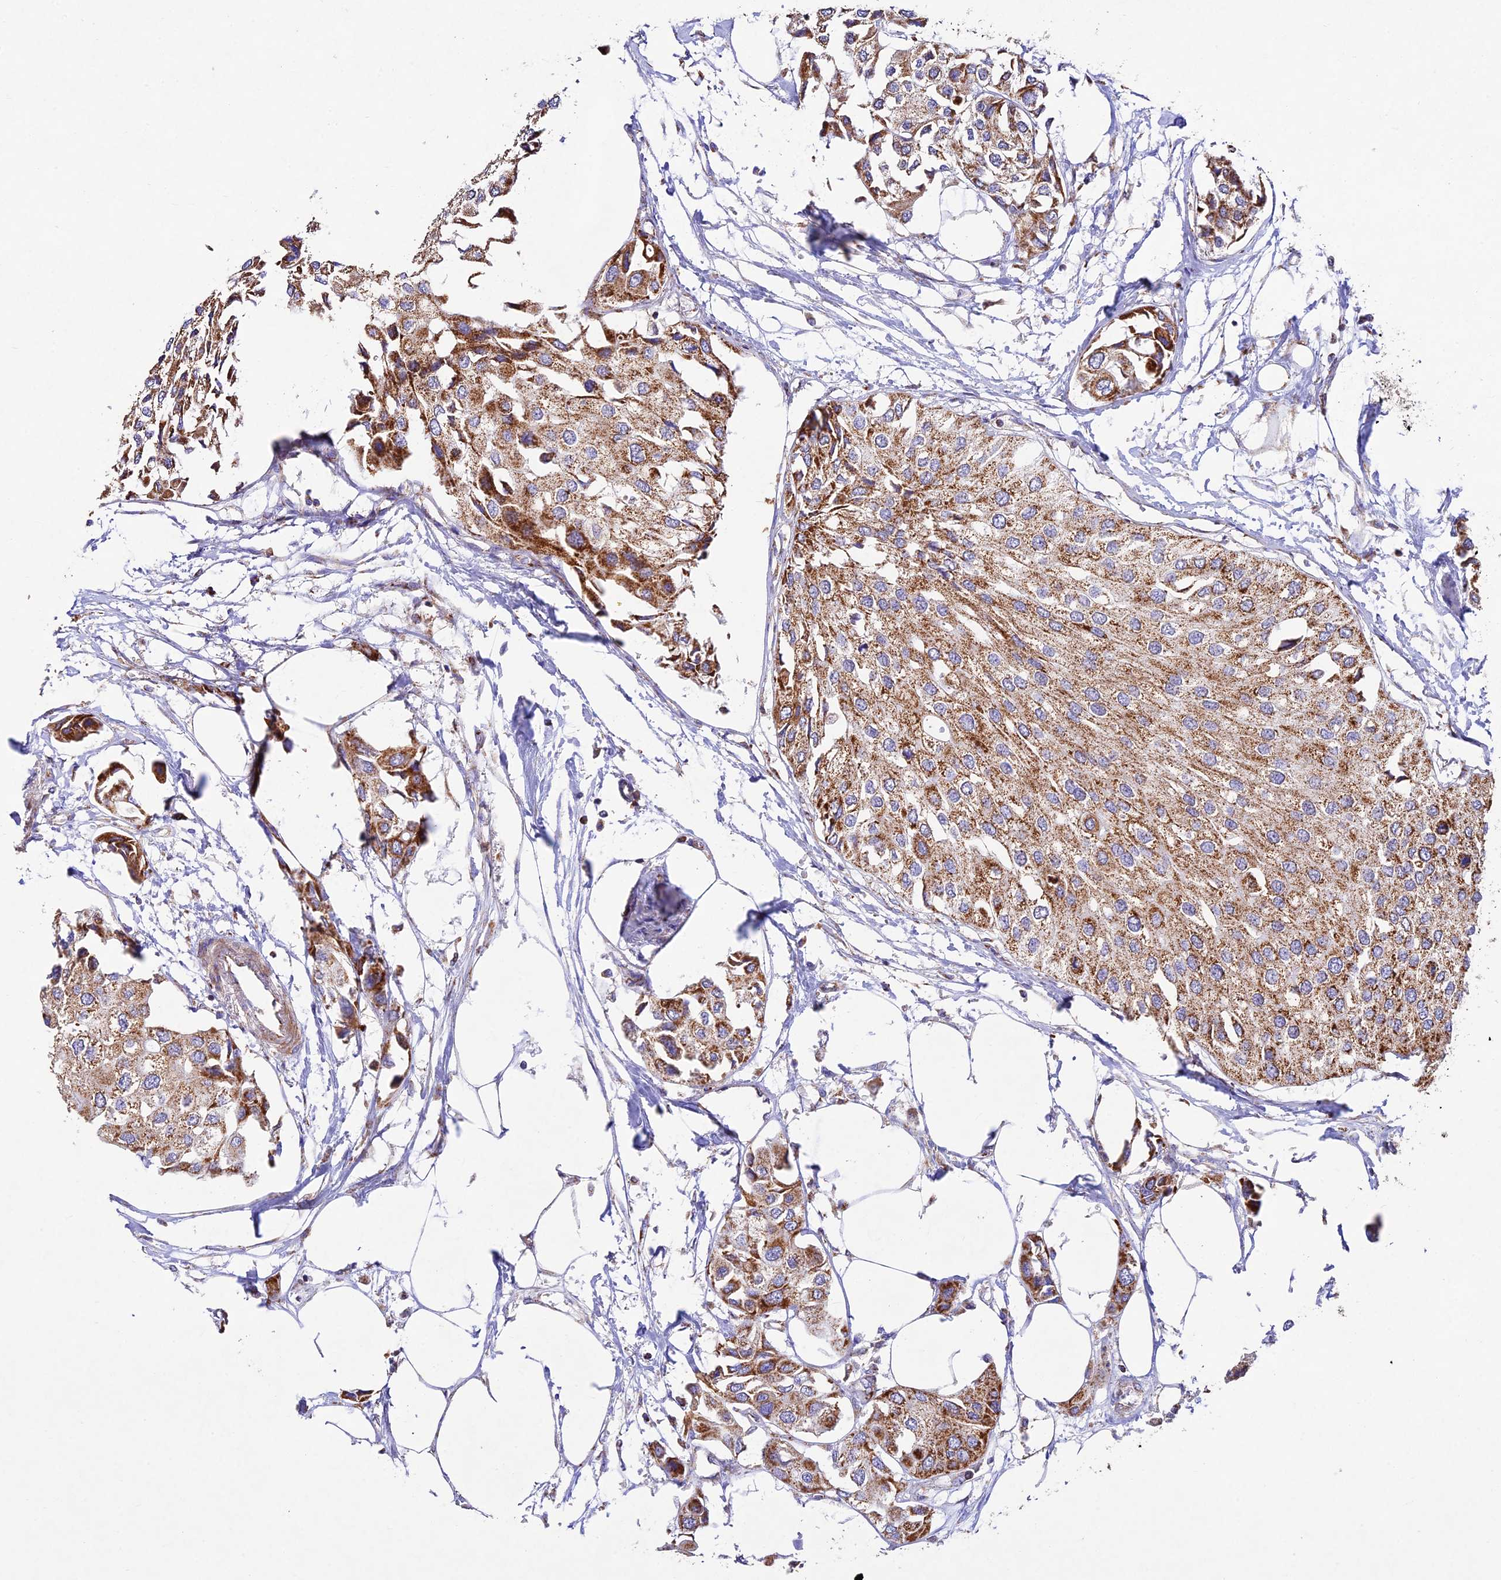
{"staining": {"intensity": "moderate", "quantity": ">75%", "location": "cytoplasmic/membranous"}, "tissue": "urothelial cancer", "cell_type": "Tumor cells", "image_type": "cancer", "snomed": [{"axis": "morphology", "description": "Urothelial carcinoma, High grade"}, {"axis": "topography", "description": "Urinary bladder"}], "caption": "Brown immunohistochemical staining in high-grade urothelial carcinoma demonstrates moderate cytoplasmic/membranous expression in about >75% of tumor cells. (DAB (3,3'-diaminobenzidine) = brown stain, brightfield microscopy at high magnification).", "gene": "KHDC3L", "patient": {"sex": "male", "age": 64}}